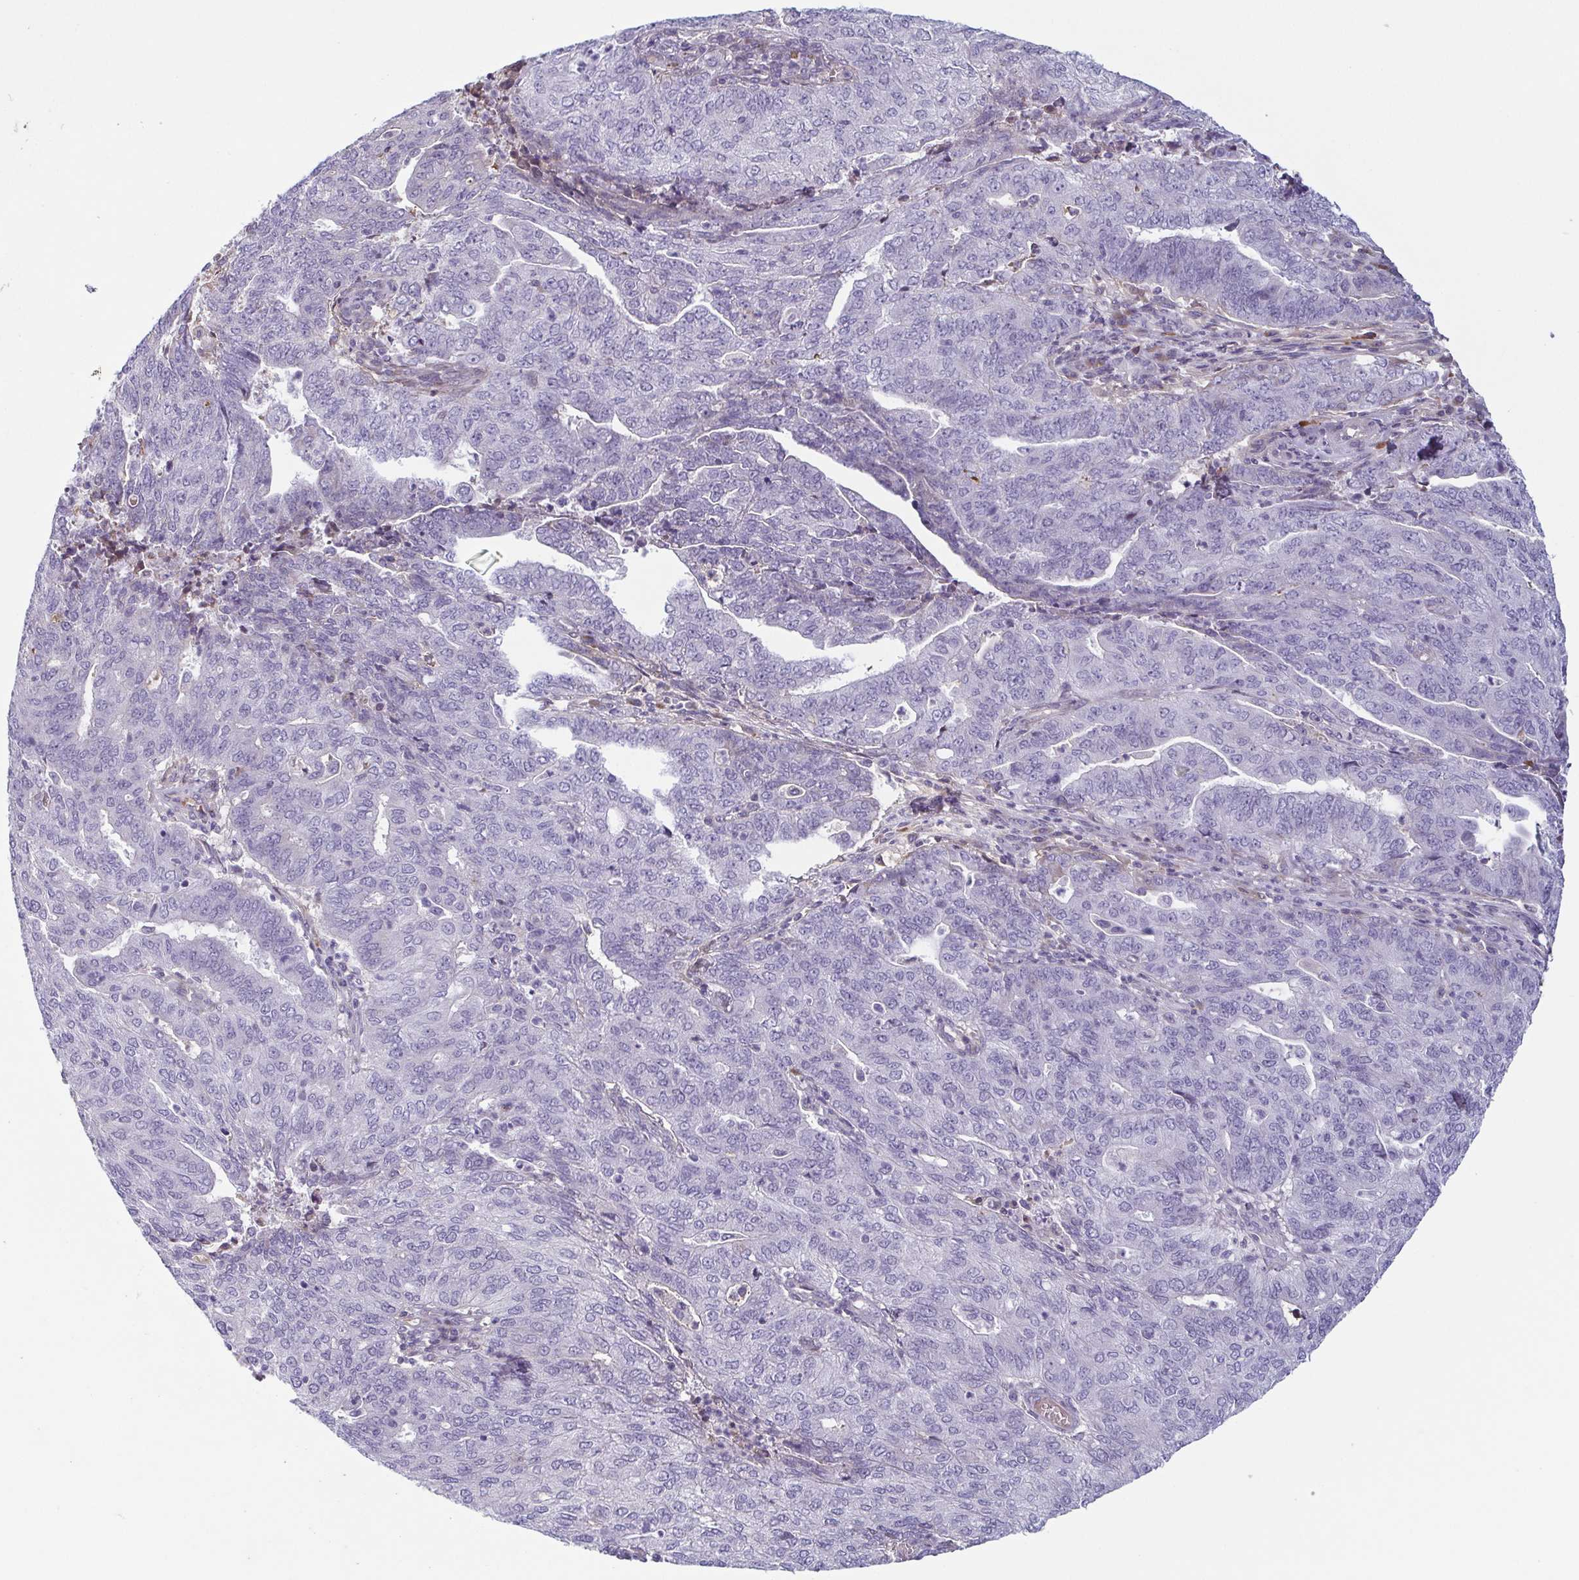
{"staining": {"intensity": "negative", "quantity": "none", "location": "none"}, "tissue": "endometrial cancer", "cell_type": "Tumor cells", "image_type": "cancer", "snomed": [{"axis": "morphology", "description": "Adenocarcinoma, NOS"}, {"axis": "topography", "description": "Endometrium"}], "caption": "A high-resolution histopathology image shows IHC staining of endometrial cancer, which shows no significant expression in tumor cells.", "gene": "ECM1", "patient": {"sex": "female", "age": 82}}